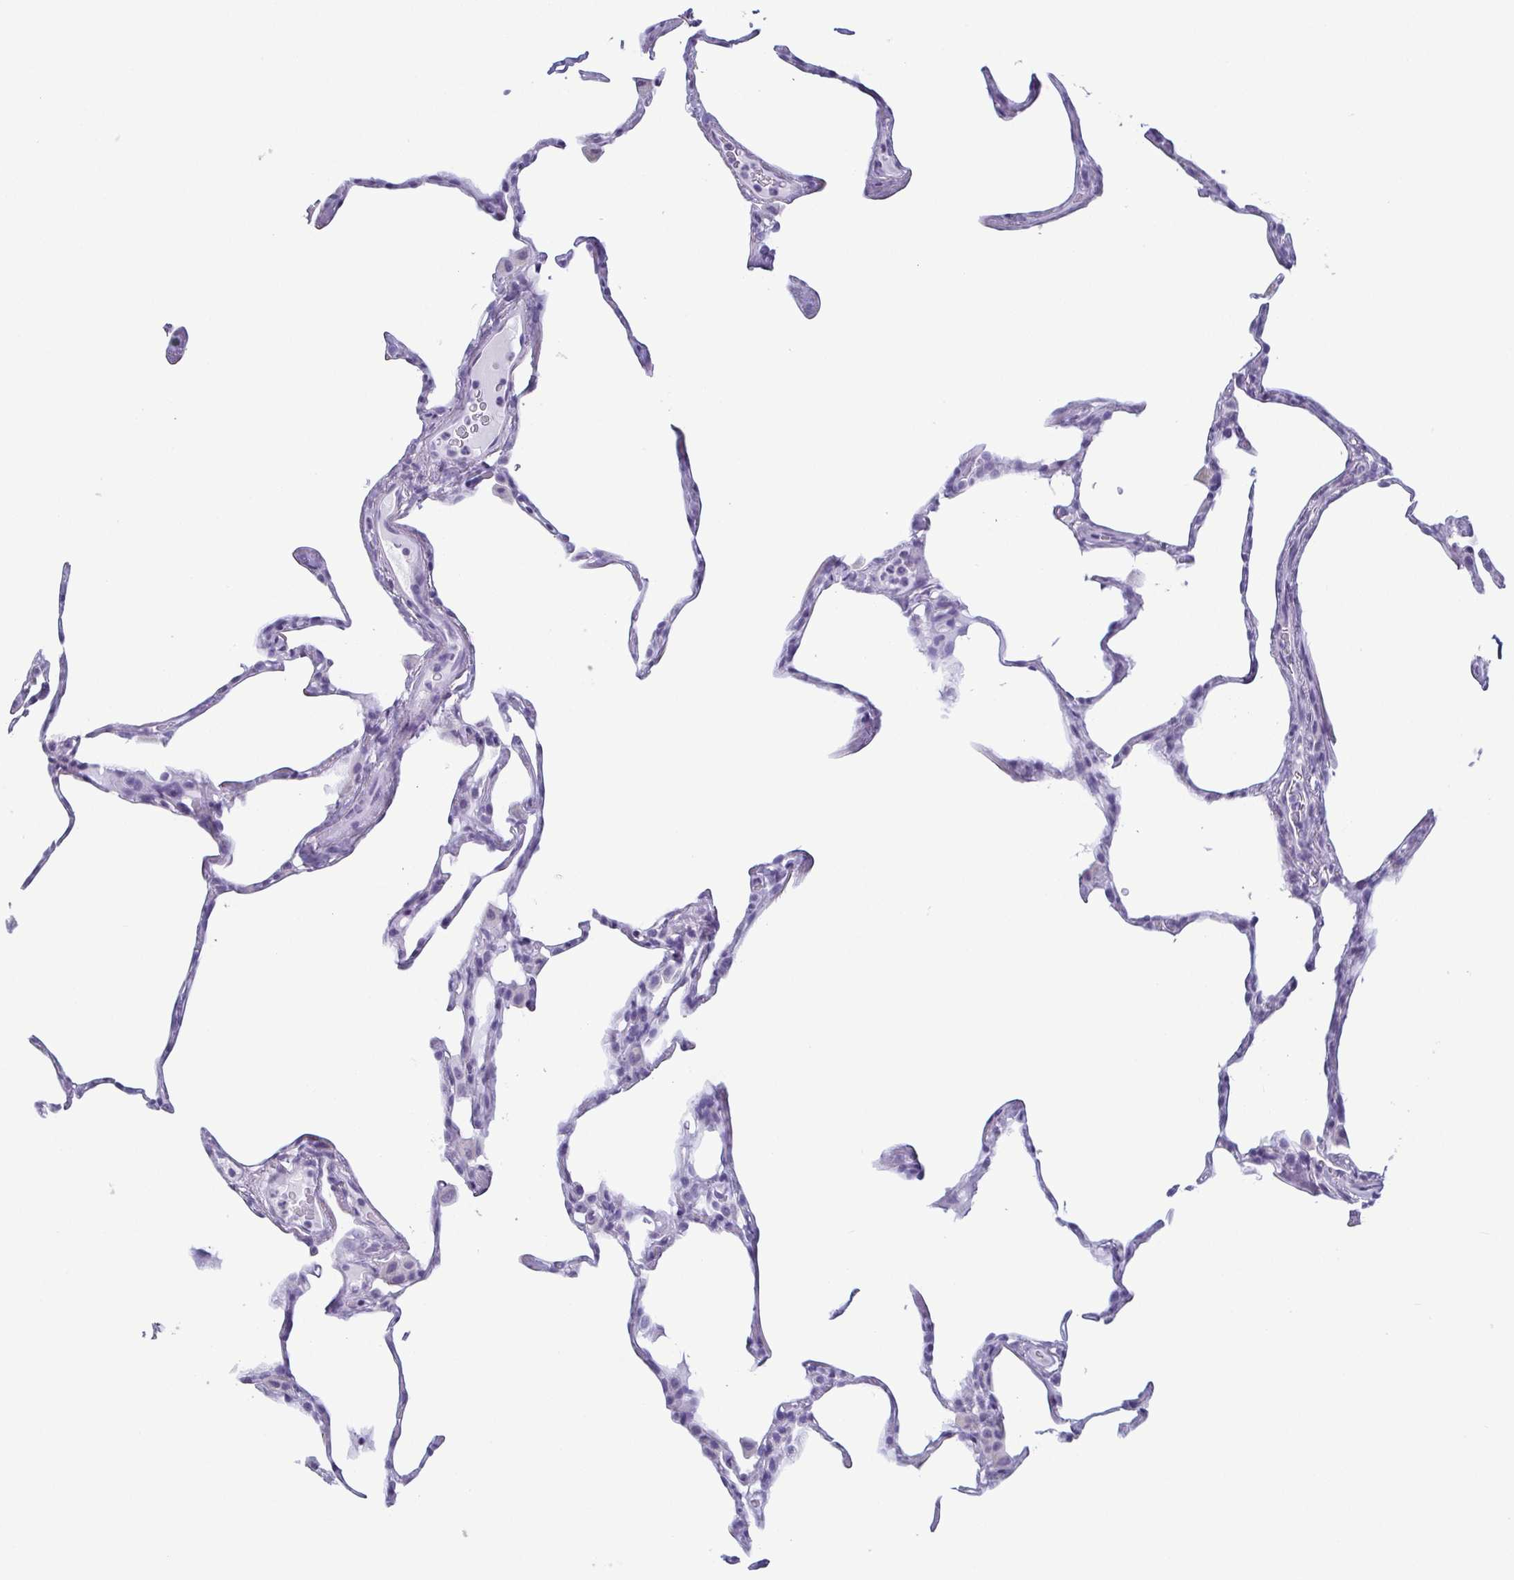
{"staining": {"intensity": "negative", "quantity": "none", "location": "none"}, "tissue": "lung", "cell_type": "Alveolar cells", "image_type": "normal", "snomed": [{"axis": "morphology", "description": "Normal tissue, NOS"}, {"axis": "topography", "description": "Lung"}], "caption": "Alveolar cells show no significant protein positivity in benign lung.", "gene": "KRT78", "patient": {"sex": "male", "age": 65}}